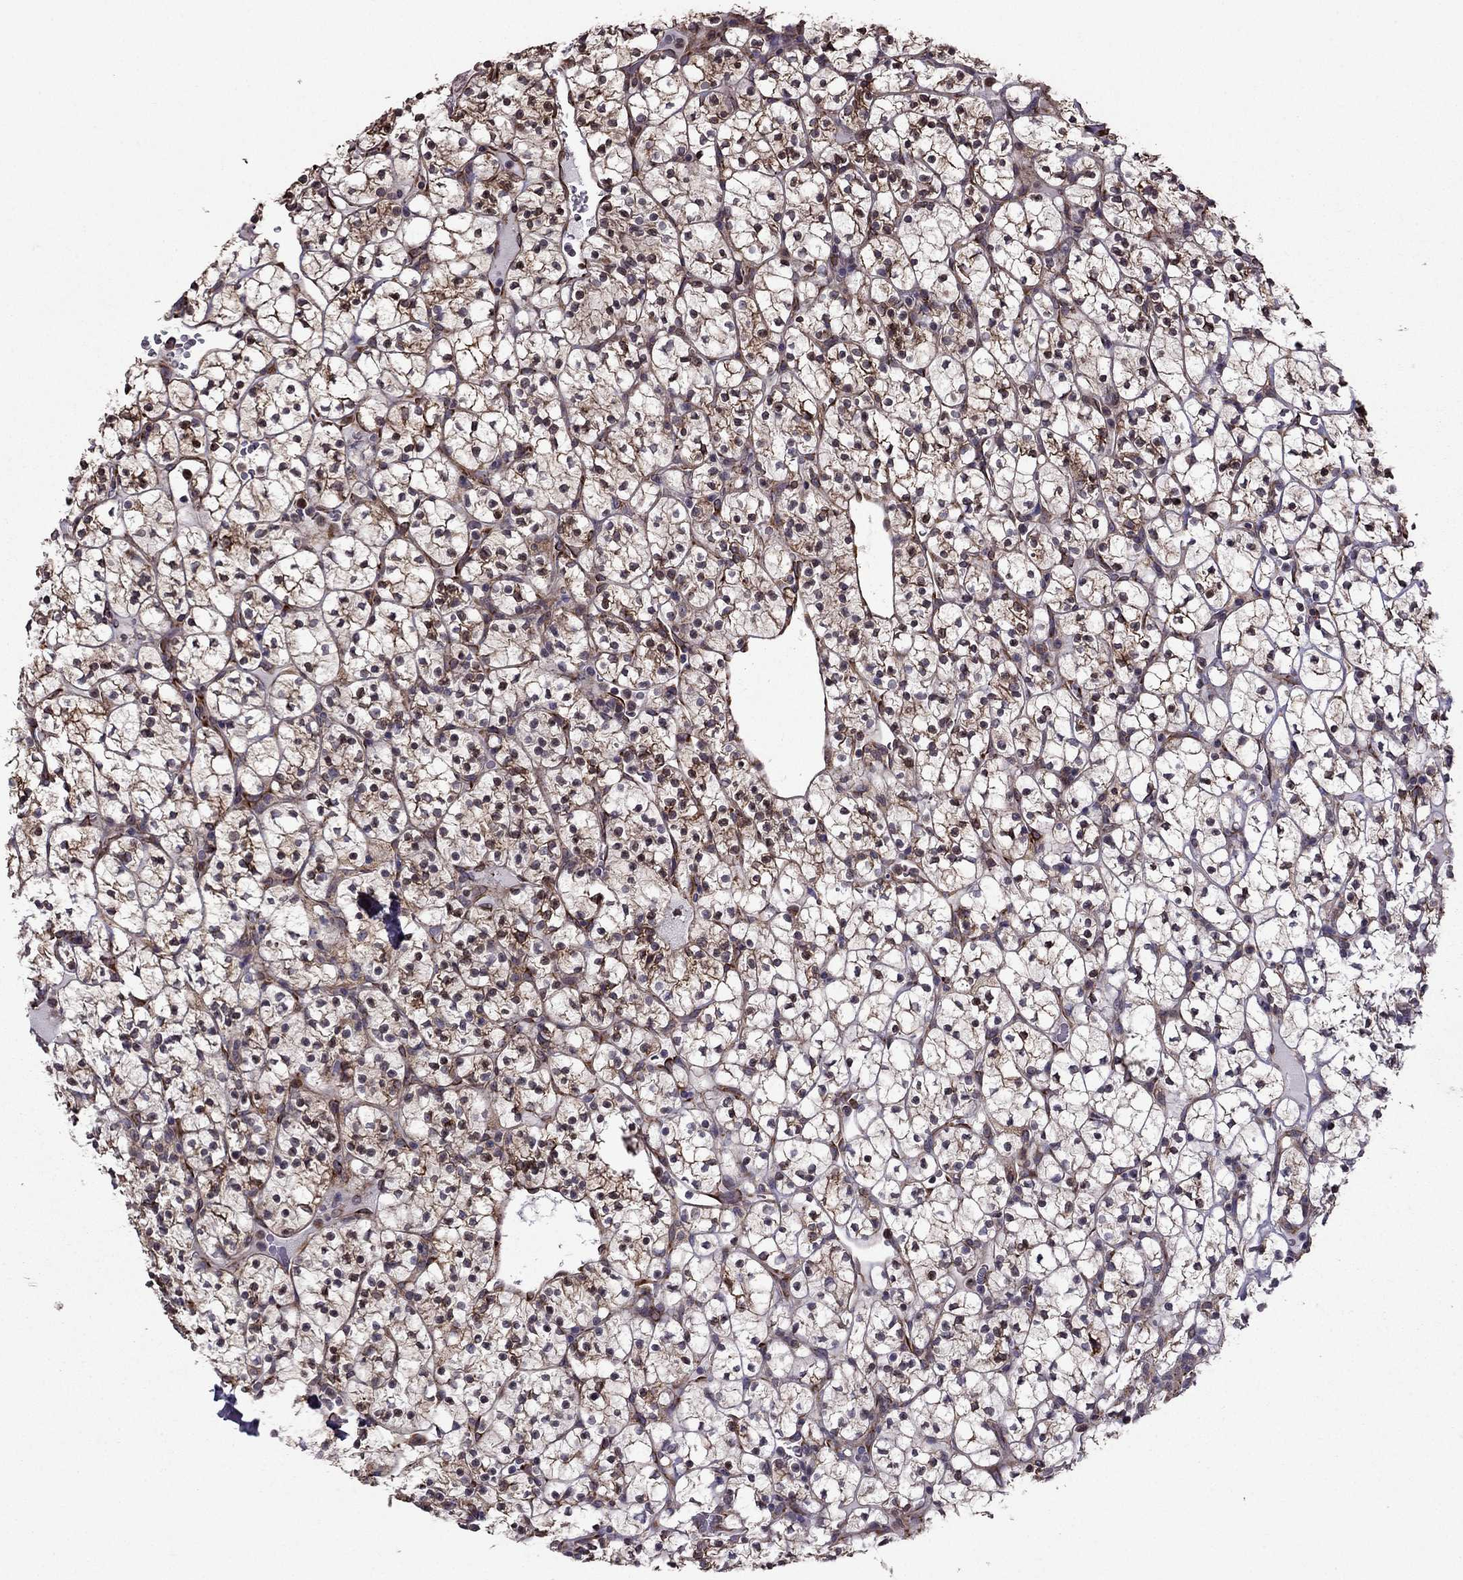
{"staining": {"intensity": "strong", "quantity": ">75%", "location": "cytoplasmic/membranous"}, "tissue": "renal cancer", "cell_type": "Tumor cells", "image_type": "cancer", "snomed": [{"axis": "morphology", "description": "Adenocarcinoma, NOS"}, {"axis": "topography", "description": "Kidney"}], "caption": "Approximately >75% of tumor cells in renal cancer (adenocarcinoma) show strong cytoplasmic/membranous protein expression as visualized by brown immunohistochemical staining.", "gene": "IKBIP", "patient": {"sex": "female", "age": 89}}